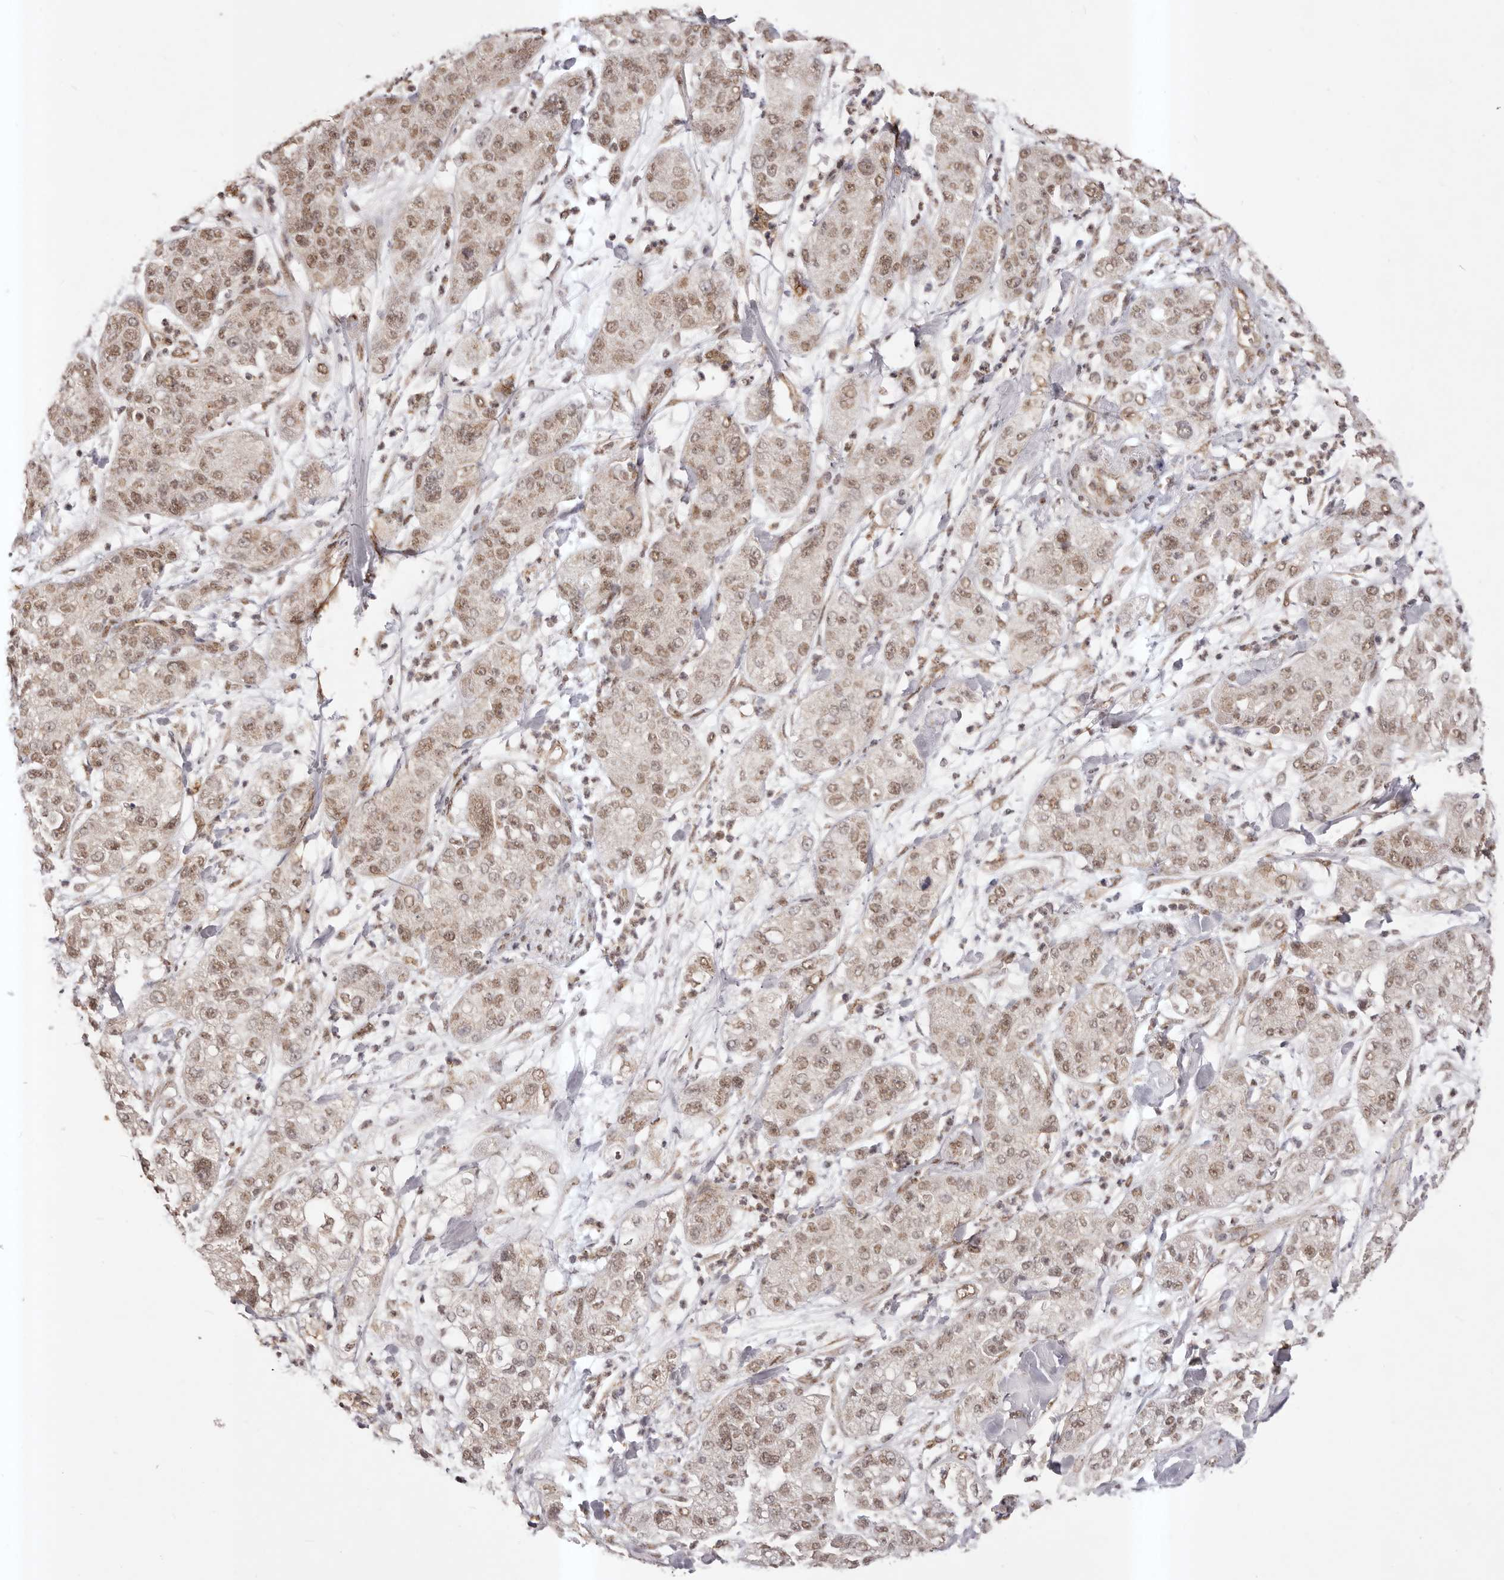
{"staining": {"intensity": "moderate", "quantity": ">75%", "location": "nuclear"}, "tissue": "pancreatic cancer", "cell_type": "Tumor cells", "image_type": "cancer", "snomed": [{"axis": "morphology", "description": "Adenocarcinoma, NOS"}, {"axis": "topography", "description": "Pancreas"}], "caption": "Pancreatic cancer tissue shows moderate nuclear staining in approximately >75% of tumor cells, visualized by immunohistochemistry.", "gene": "RPS6KA5", "patient": {"sex": "female", "age": 78}}